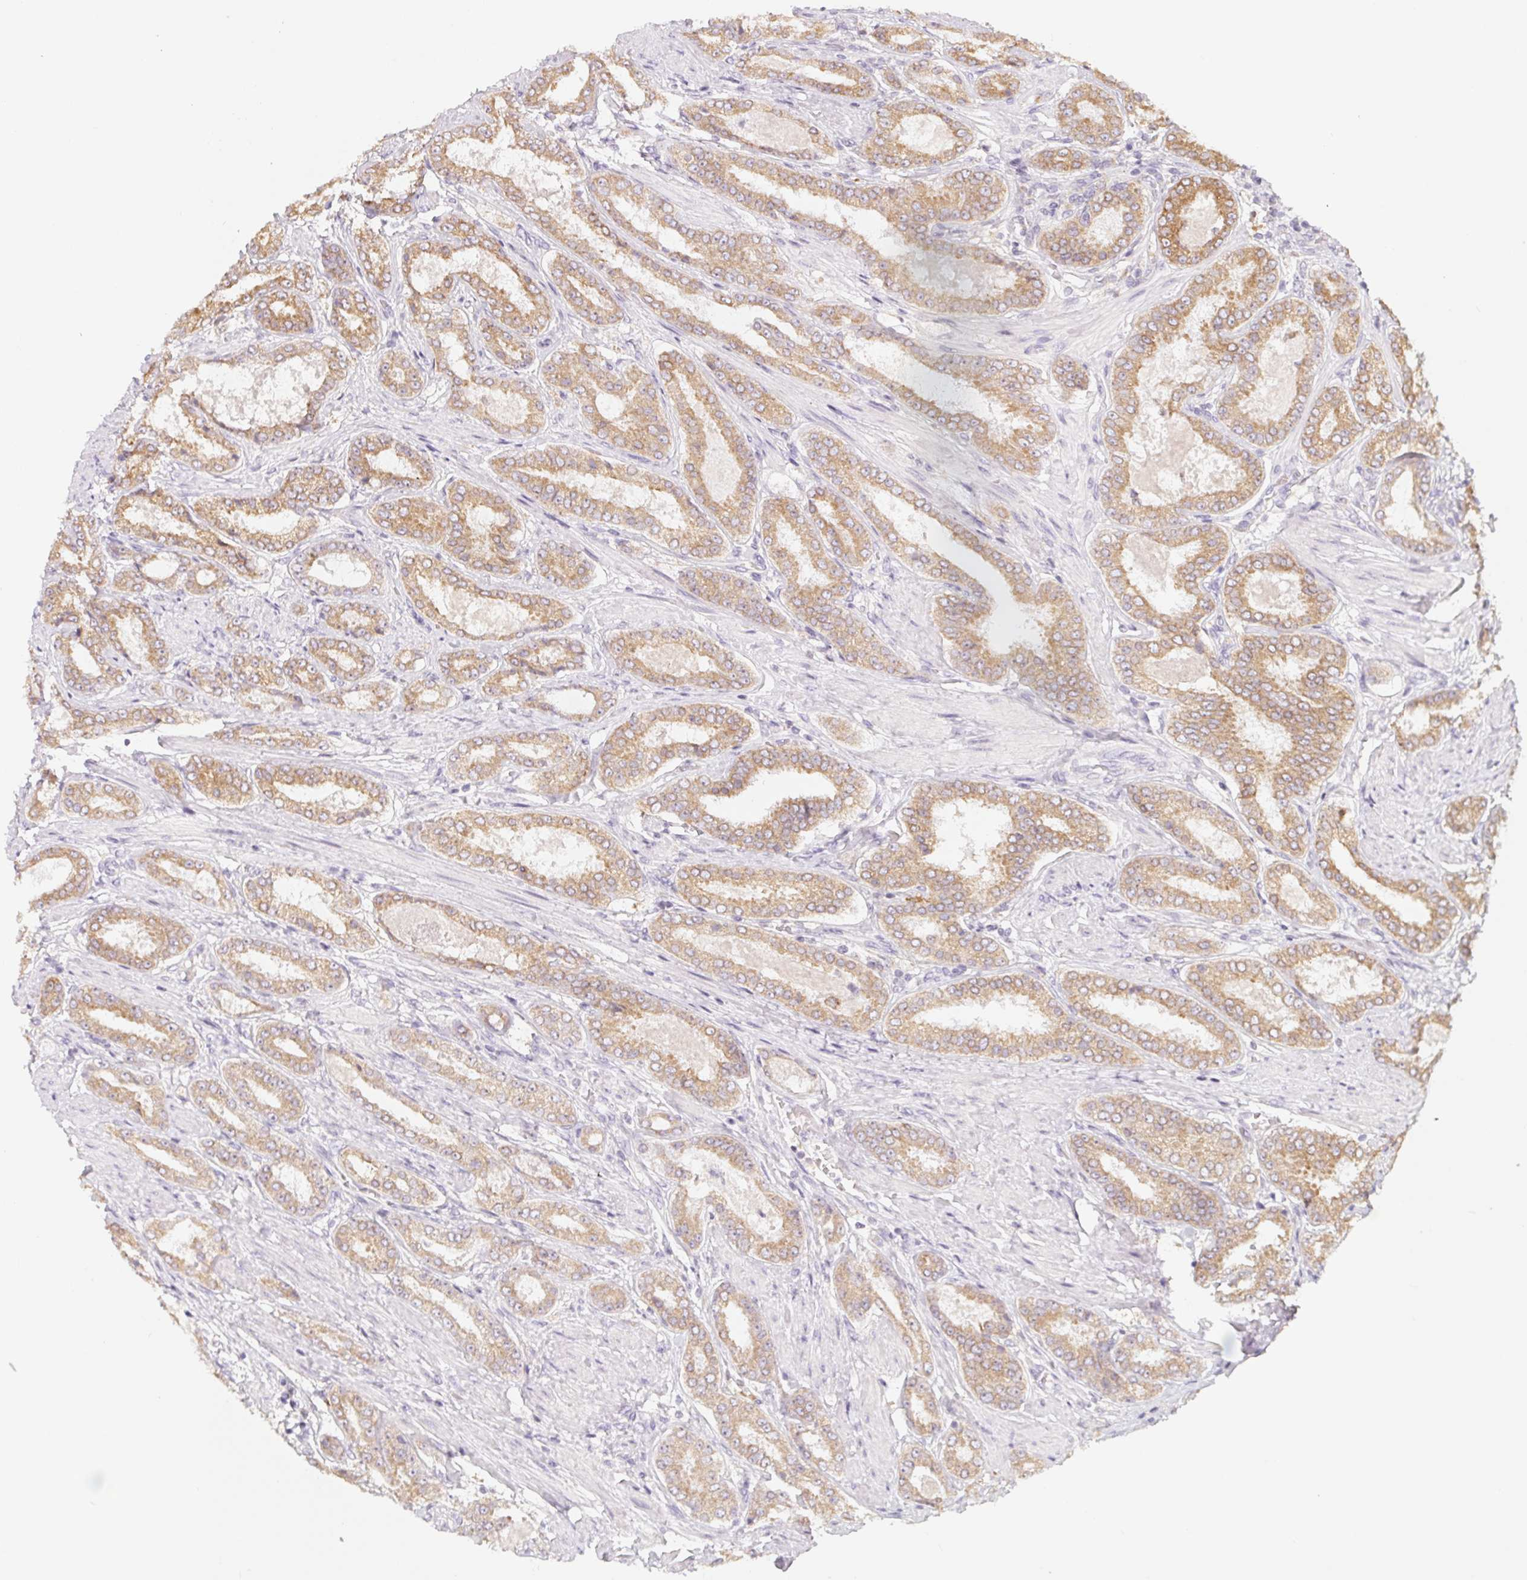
{"staining": {"intensity": "moderate", "quantity": ">75%", "location": "cytoplasmic/membranous"}, "tissue": "prostate cancer", "cell_type": "Tumor cells", "image_type": "cancer", "snomed": [{"axis": "morphology", "description": "Adenocarcinoma, High grade"}, {"axis": "topography", "description": "Prostate"}], "caption": "The micrograph reveals a brown stain indicating the presence of a protein in the cytoplasmic/membranous of tumor cells in prostate cancer (adenocarcinoma (high-grade)).", "gene": "SOAT1", "patient": {"sex": "male", "age": 63}}